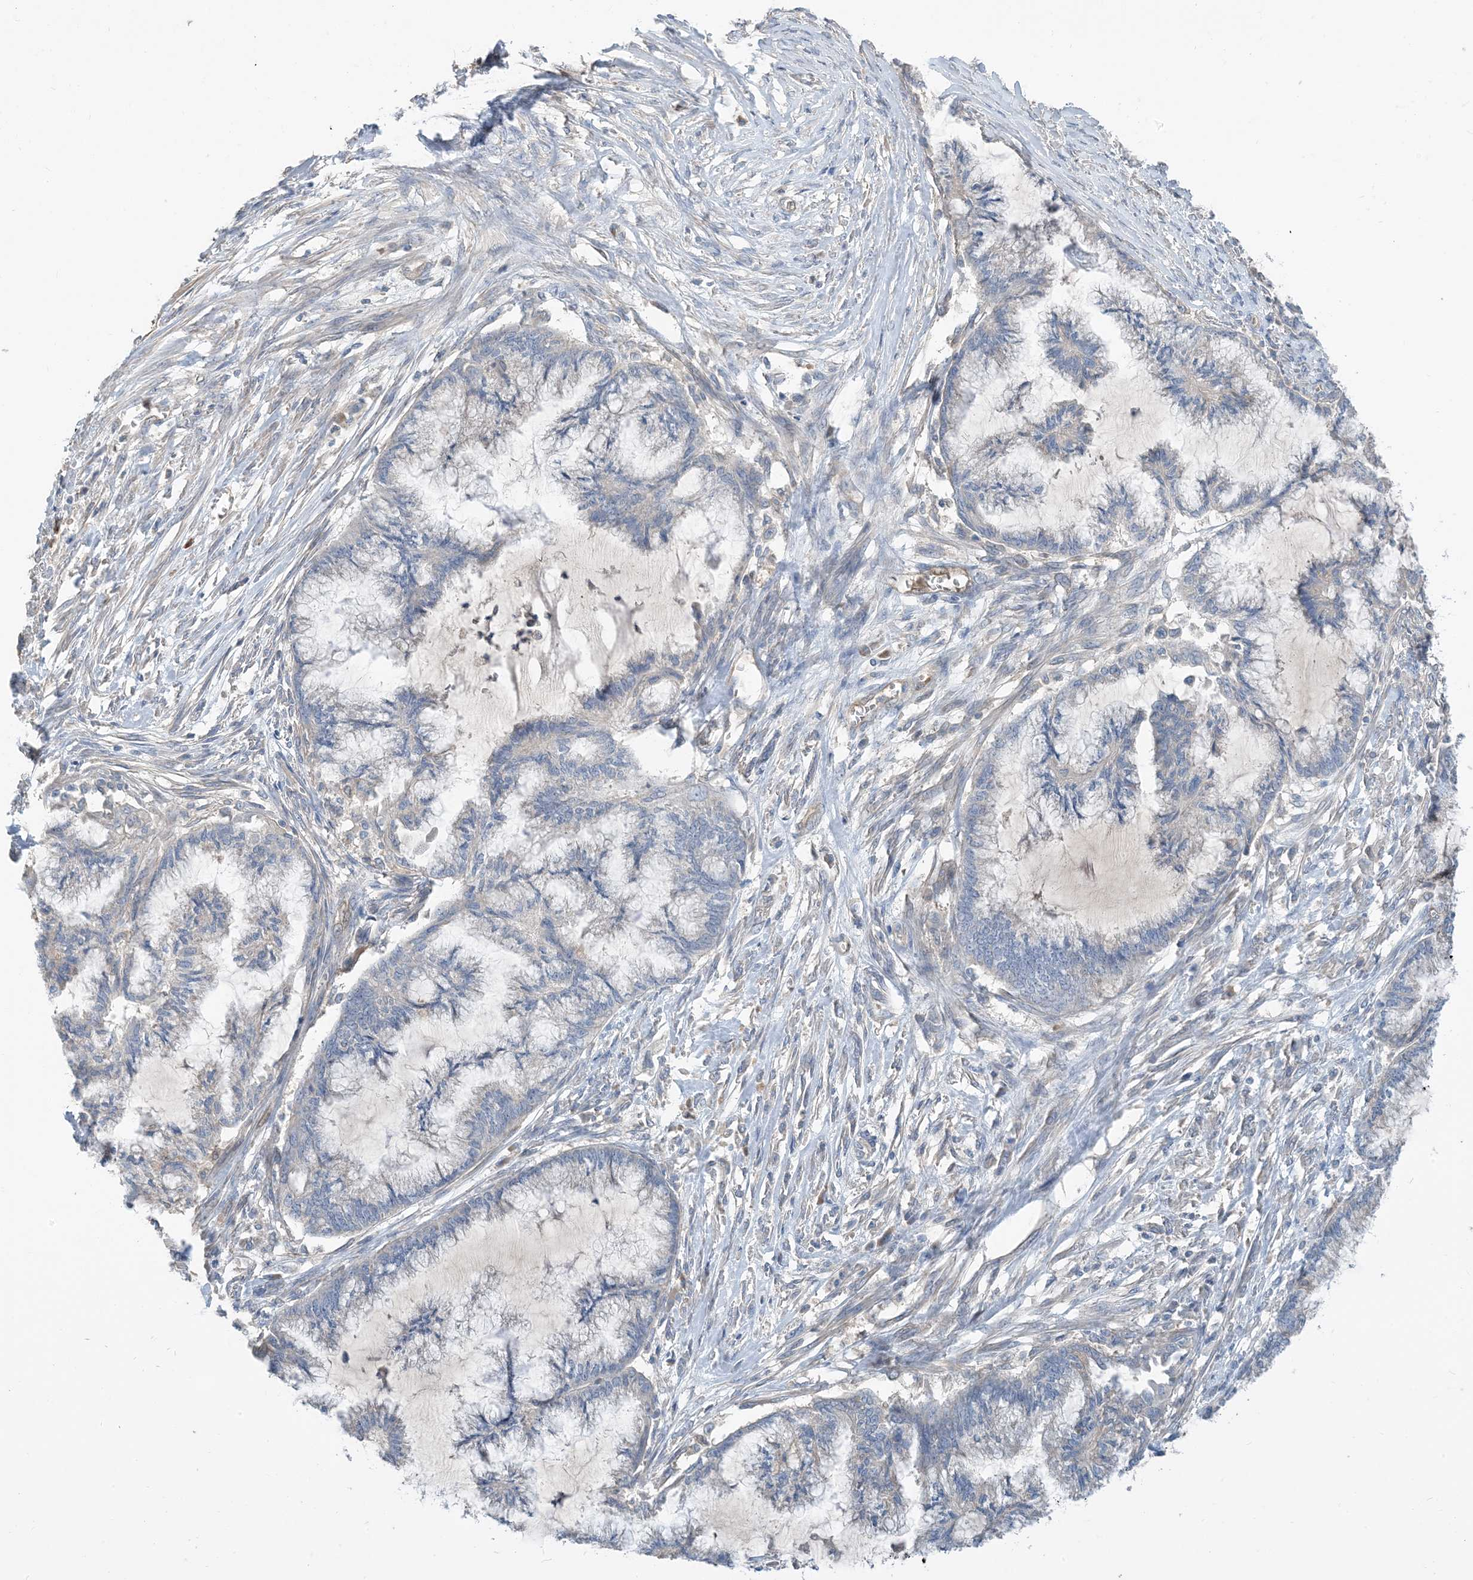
{"staining": {"intensity": "negative", "quantity": "none", "location": "none"}, "tissue": "endometrial cancer", "cell_type": "Tumor cells", "image_type": "cancer", "snomed": [{"axis": "morphology", "description": "Adenocarcinoma, NOS"}, {"axis": "topography", "description": "Endometrium"}], "caption": "Immunohistochemical staining of endometrial cancer (adenocarcinoma) demonstrates no significant positivity in tumor cells. (DAB (3,3'-diaminobenzidine) immunohistochemistry, high magnification).", "gene": "USP53", "patient": {"sex": "female", "age": 86}}